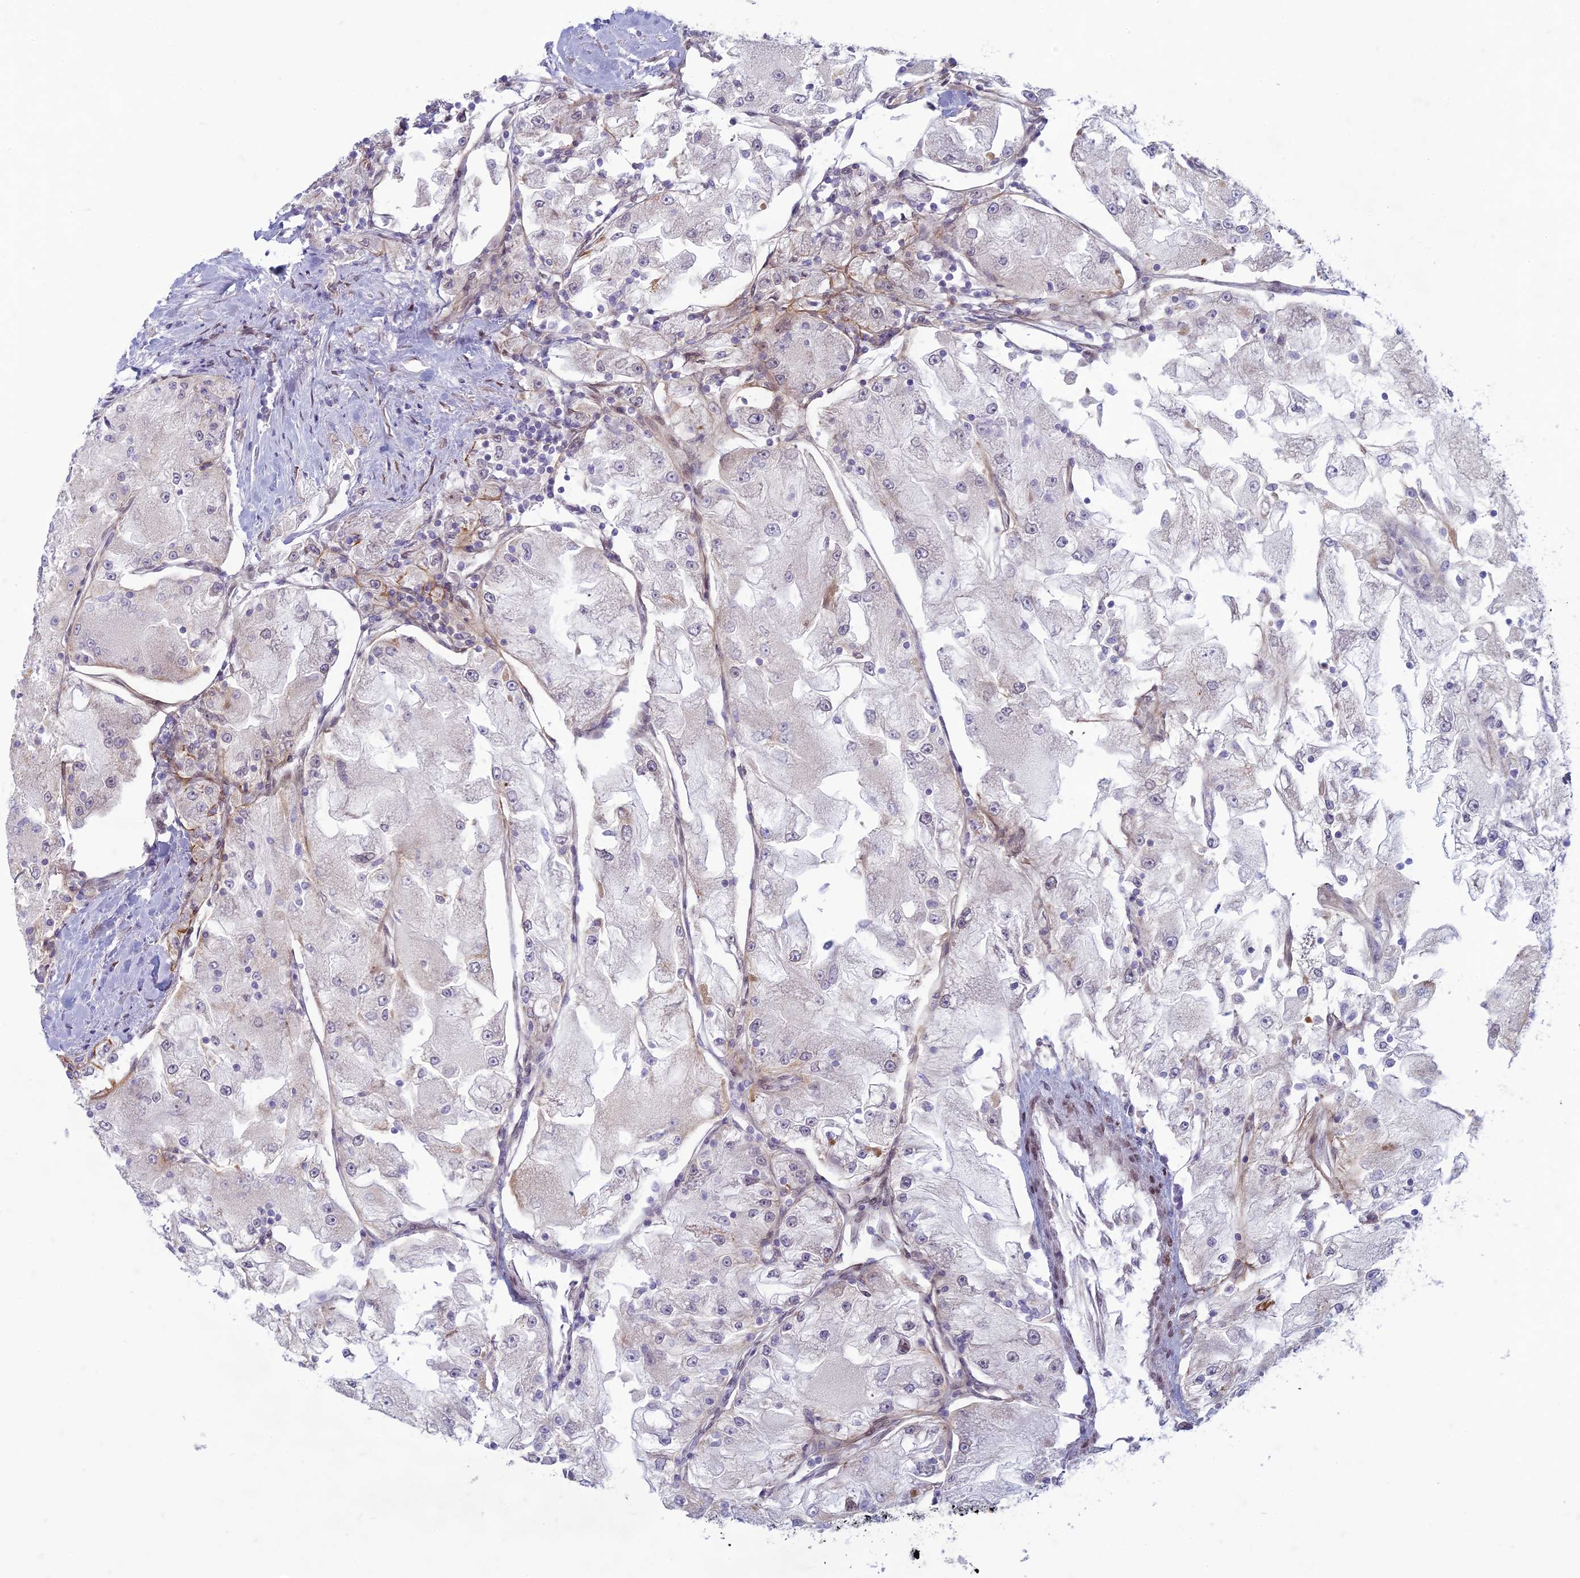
{"staining": {"intensity": "negative", "quantity": "none", "location": "none"}, "tissue": "renal cancer", "cell_type": "Tumor cells", "image_type": "cancer", "snomed": [{"axis": "morphology", "description": "Adenocarcinoma, NOS"}, {"axis": "topography", "description": "Kidney"}], "caption": "Immunohistochemistry (IHC) micrograph of neoplastic tissue: human renal cancer stained with DAB (3,3'-diaminobenzidine) reveals no significant protein expression in tumor cells.", "gene": "FAM3C", "patient": {"sex": "female", "age": 72}}